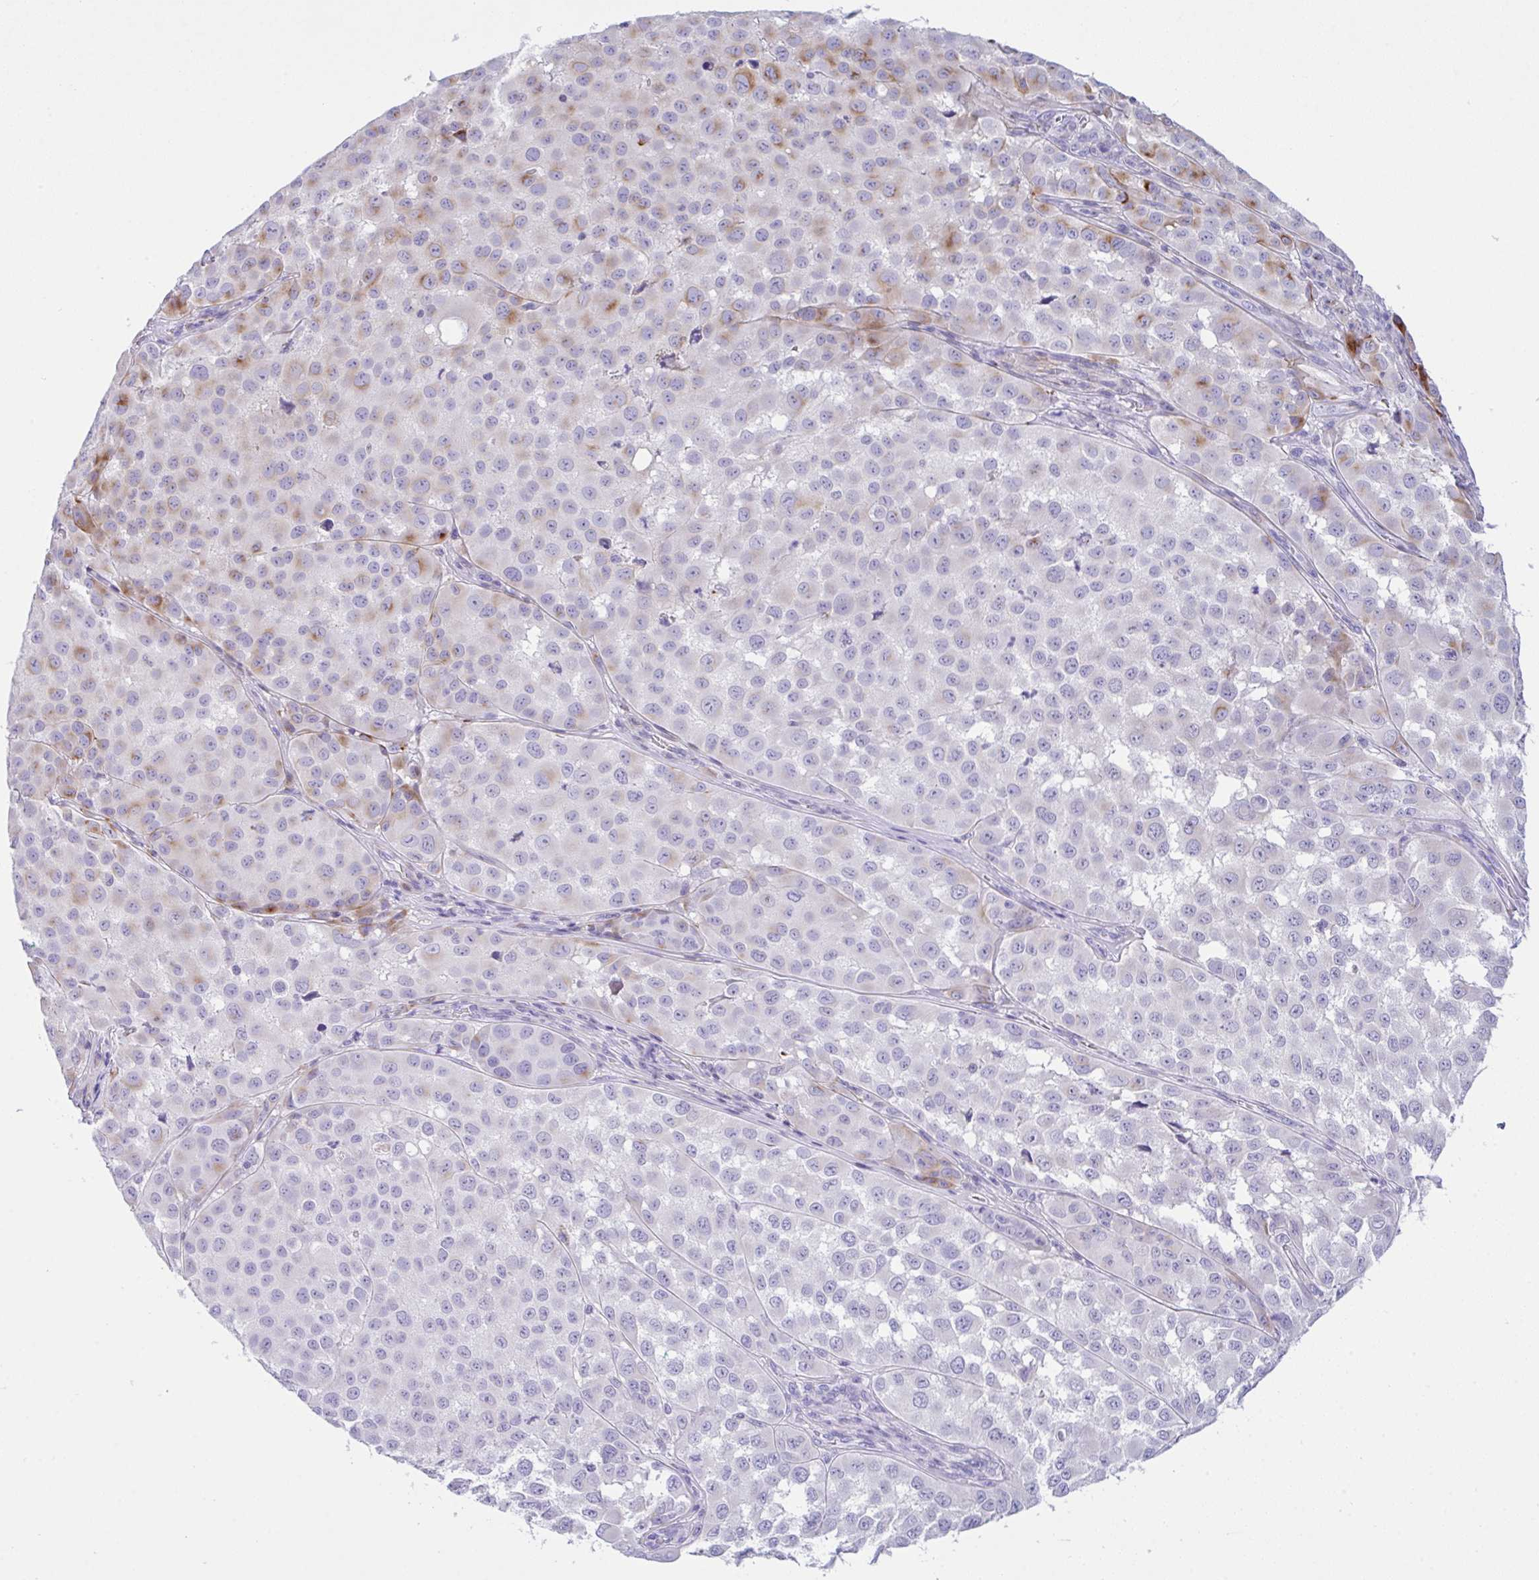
{"staining": {"intensity": "moderate", "quantity": "<25%", "location": "cytoplasmic/membranous"}, "tissue": "melanoma", "cell_type": "Tumor cells", "image_type": "cancer", "snomed": [{"axis": "morphology", "description": "Malignant melanoma, NOS"}, {"axis": "topography", "description": "Skin"}], "caption": "Moderate cytoplasmic/membranous expression for a protein is appreciated in about <25% of tumor cells of melanoma using IHC.", "gene": "FBXL20", "patient": {"sex": "male", "age": 64}}